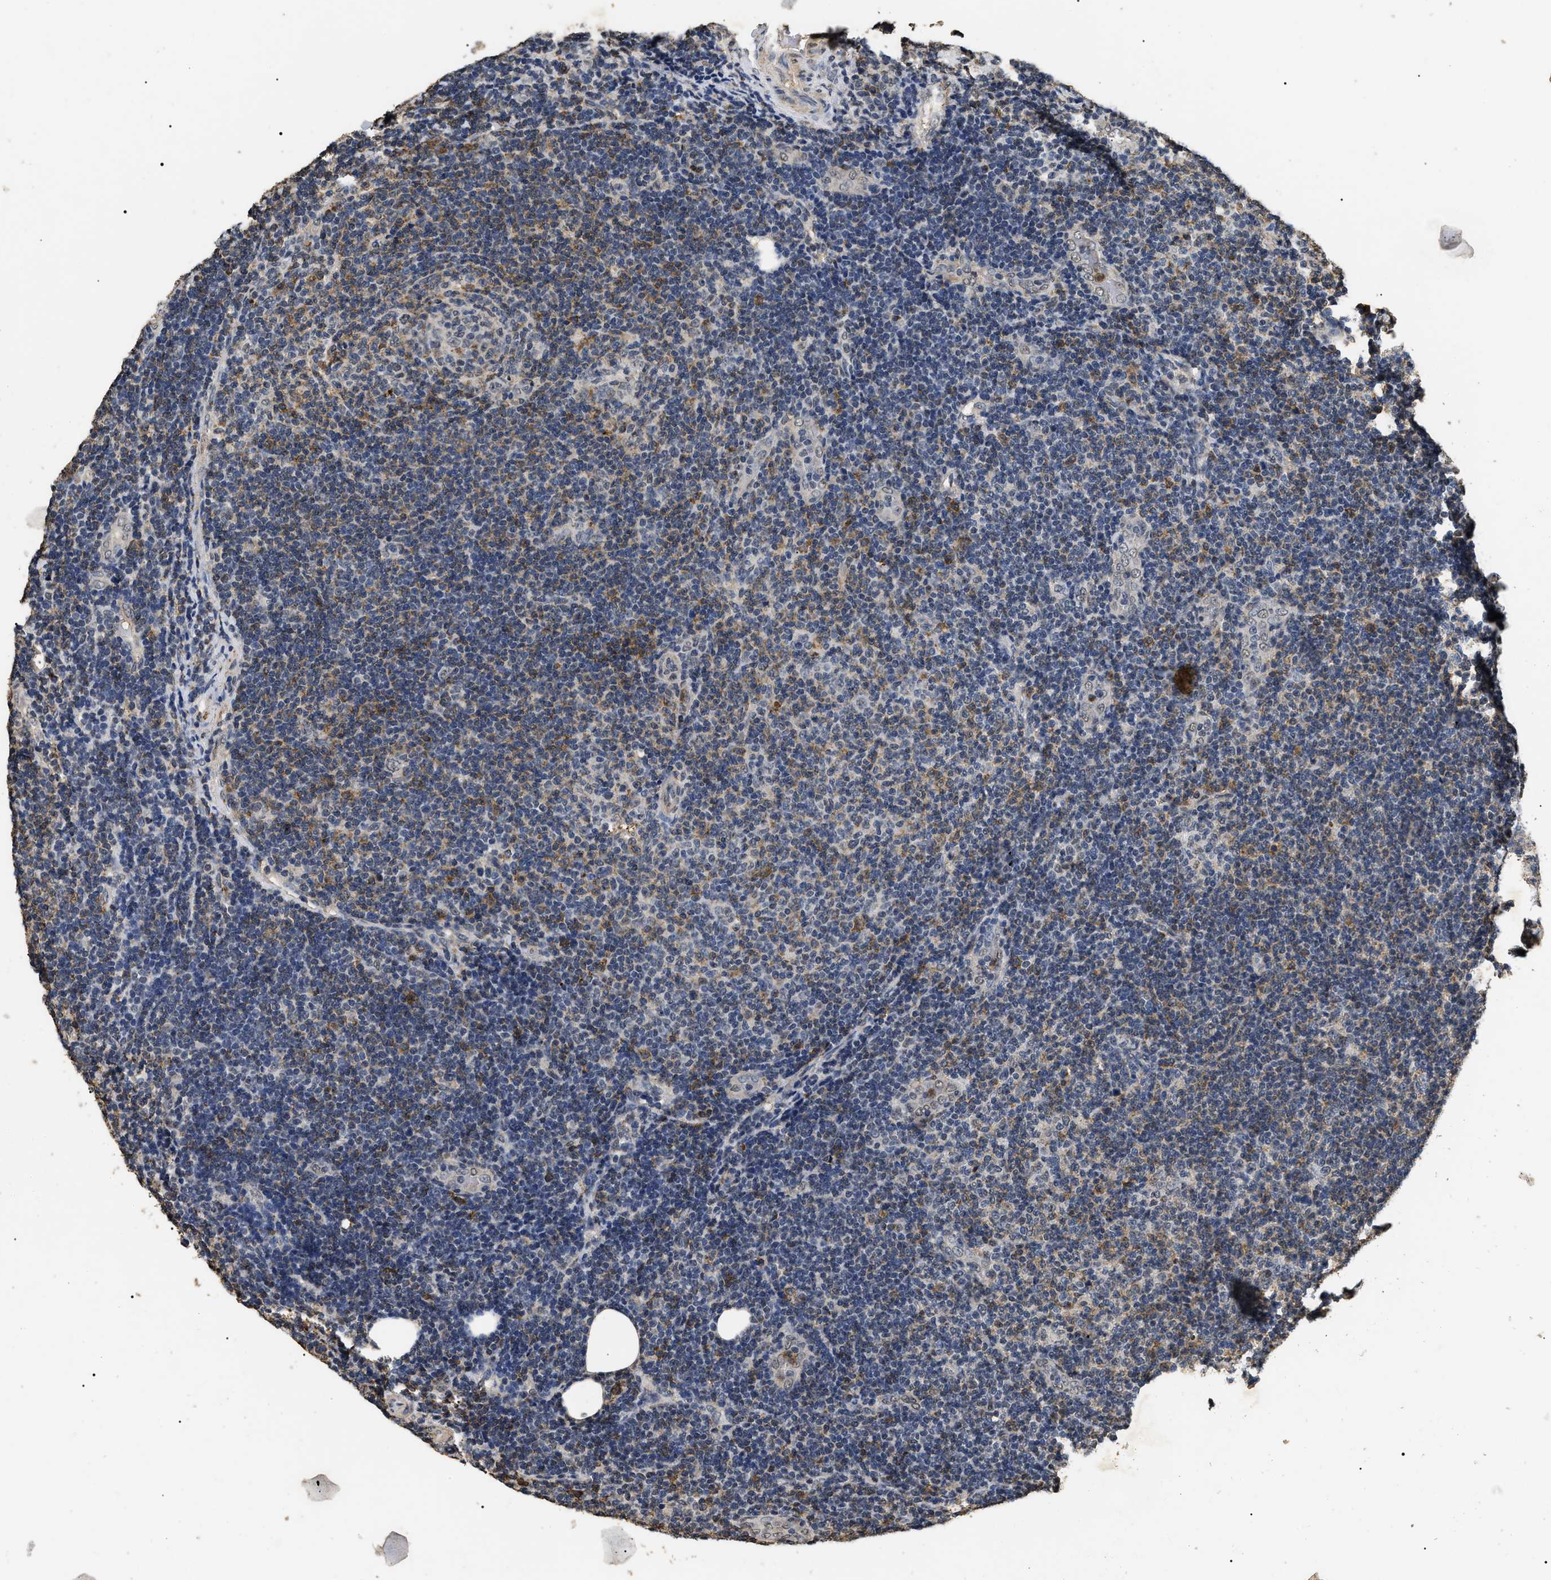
{"staining": {"intensity": "weak", "quantity": "<25%", "location": "cytoplasmic/membranous"}, "tissue": "lymphoma", "cell_type": "Tumor cells", "image_type": "cancer", "snomed": [{"axis": "morphology", "description": "Malignant lymphoma, non-Hodgkin's type, Low grade"}, {"axis": "topography", "description": "Lymph node"}], "caption": "DAB immunohistochemical staining of human lymphoma displays no significant expression in tumor cells. (DAB IHC visualized using brightfield microscopy, high magnification).", "gene": "ANP32E", "patient": {"sex": "male", "age": 83}}